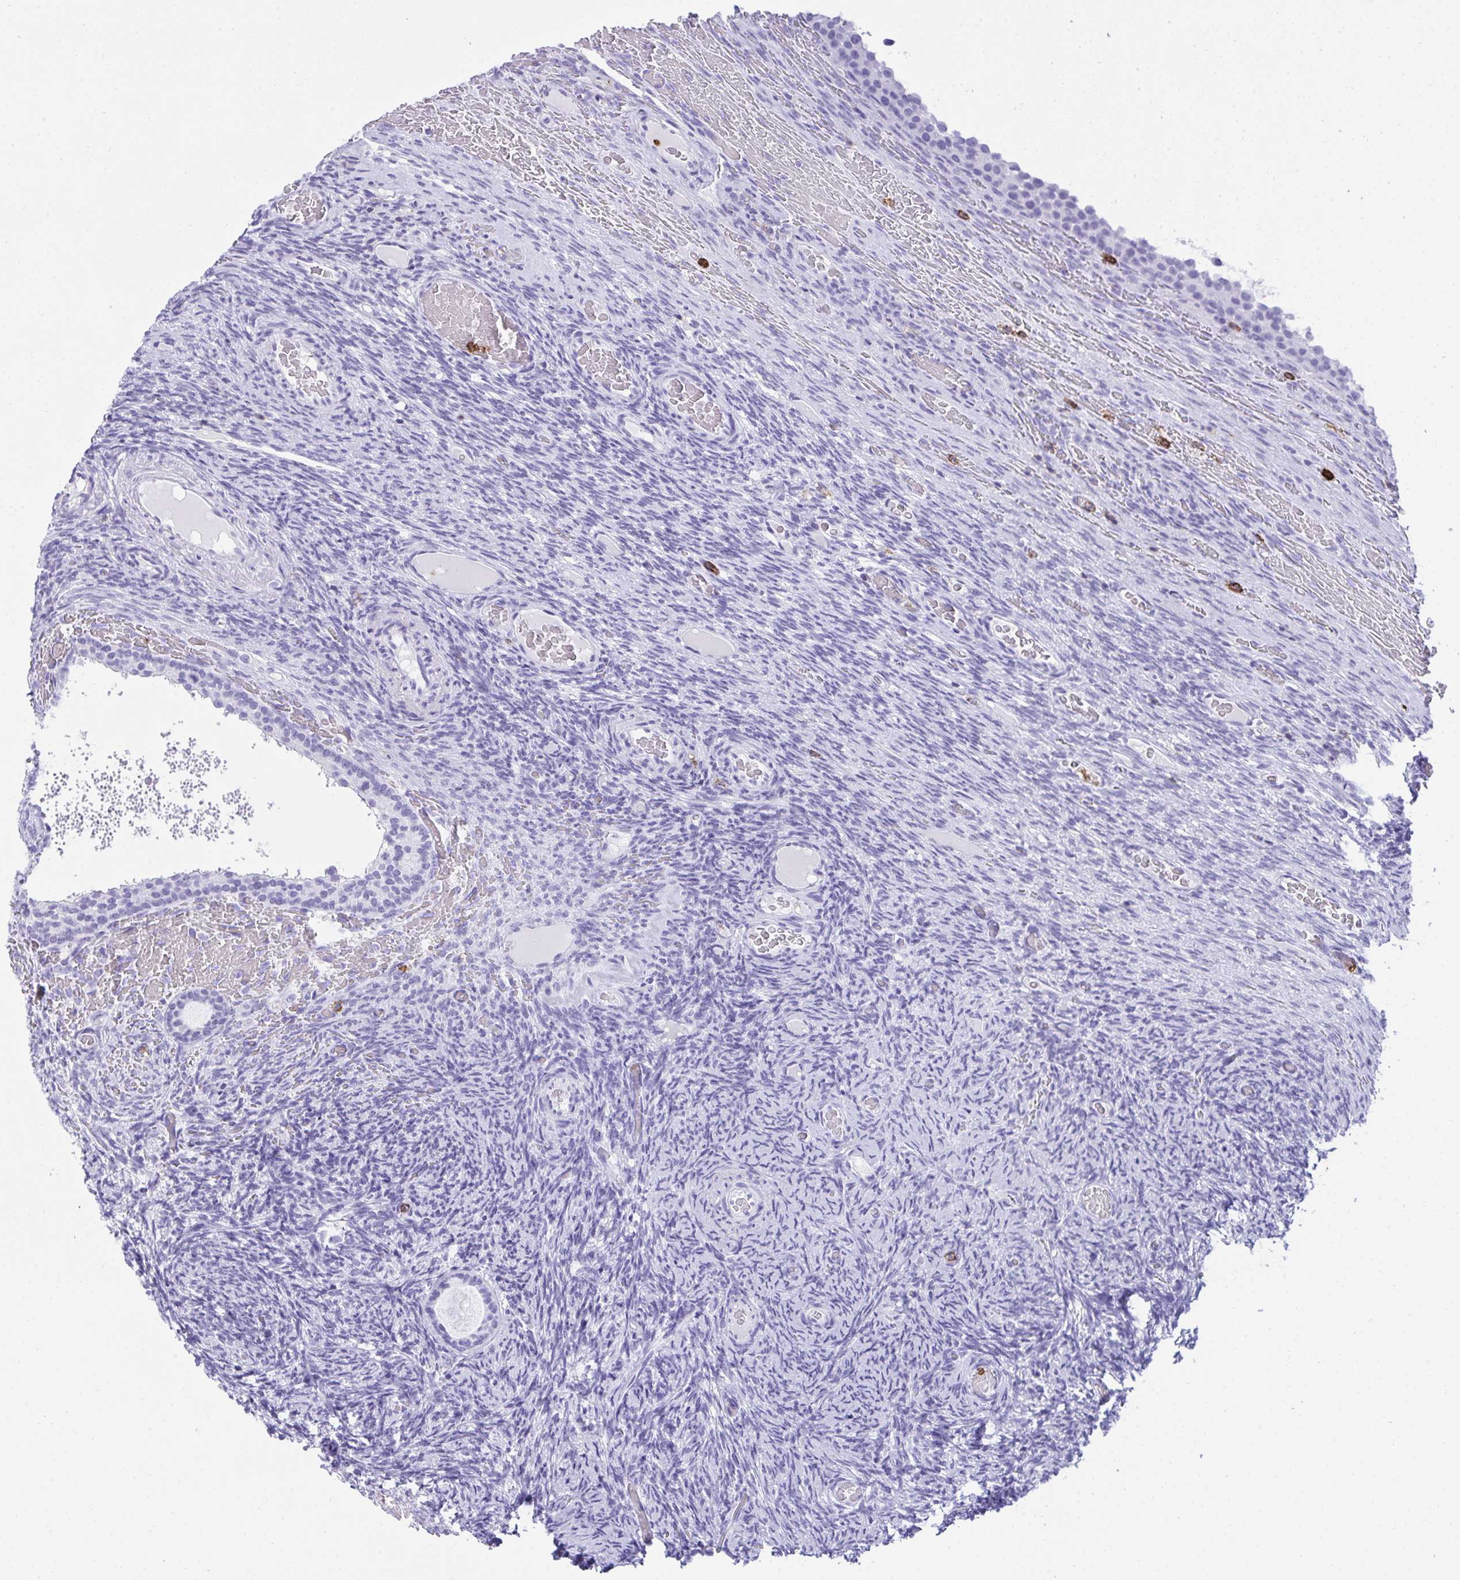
{"staining": {"intensity": "negative", "quantity": "none", "location": "none"}, "tissue": "ovary", "cell_type": "Follicle cells", "image_type": "normal", "snomed": [{"axis": "morphology", "description": "Normal tissue, NOS"}, {"axis": "topography", "description": "Ovary"}], "caption": "Follicle cells are negative for protein expression in normal human ovary. The staining is performed using DAB (3,3'-diaminobenzidine) brown chromogen with nuclei counter-stained in using hematoxylin.", "gene": "SPN", "patient": {"sex": "female", "age": 34}}